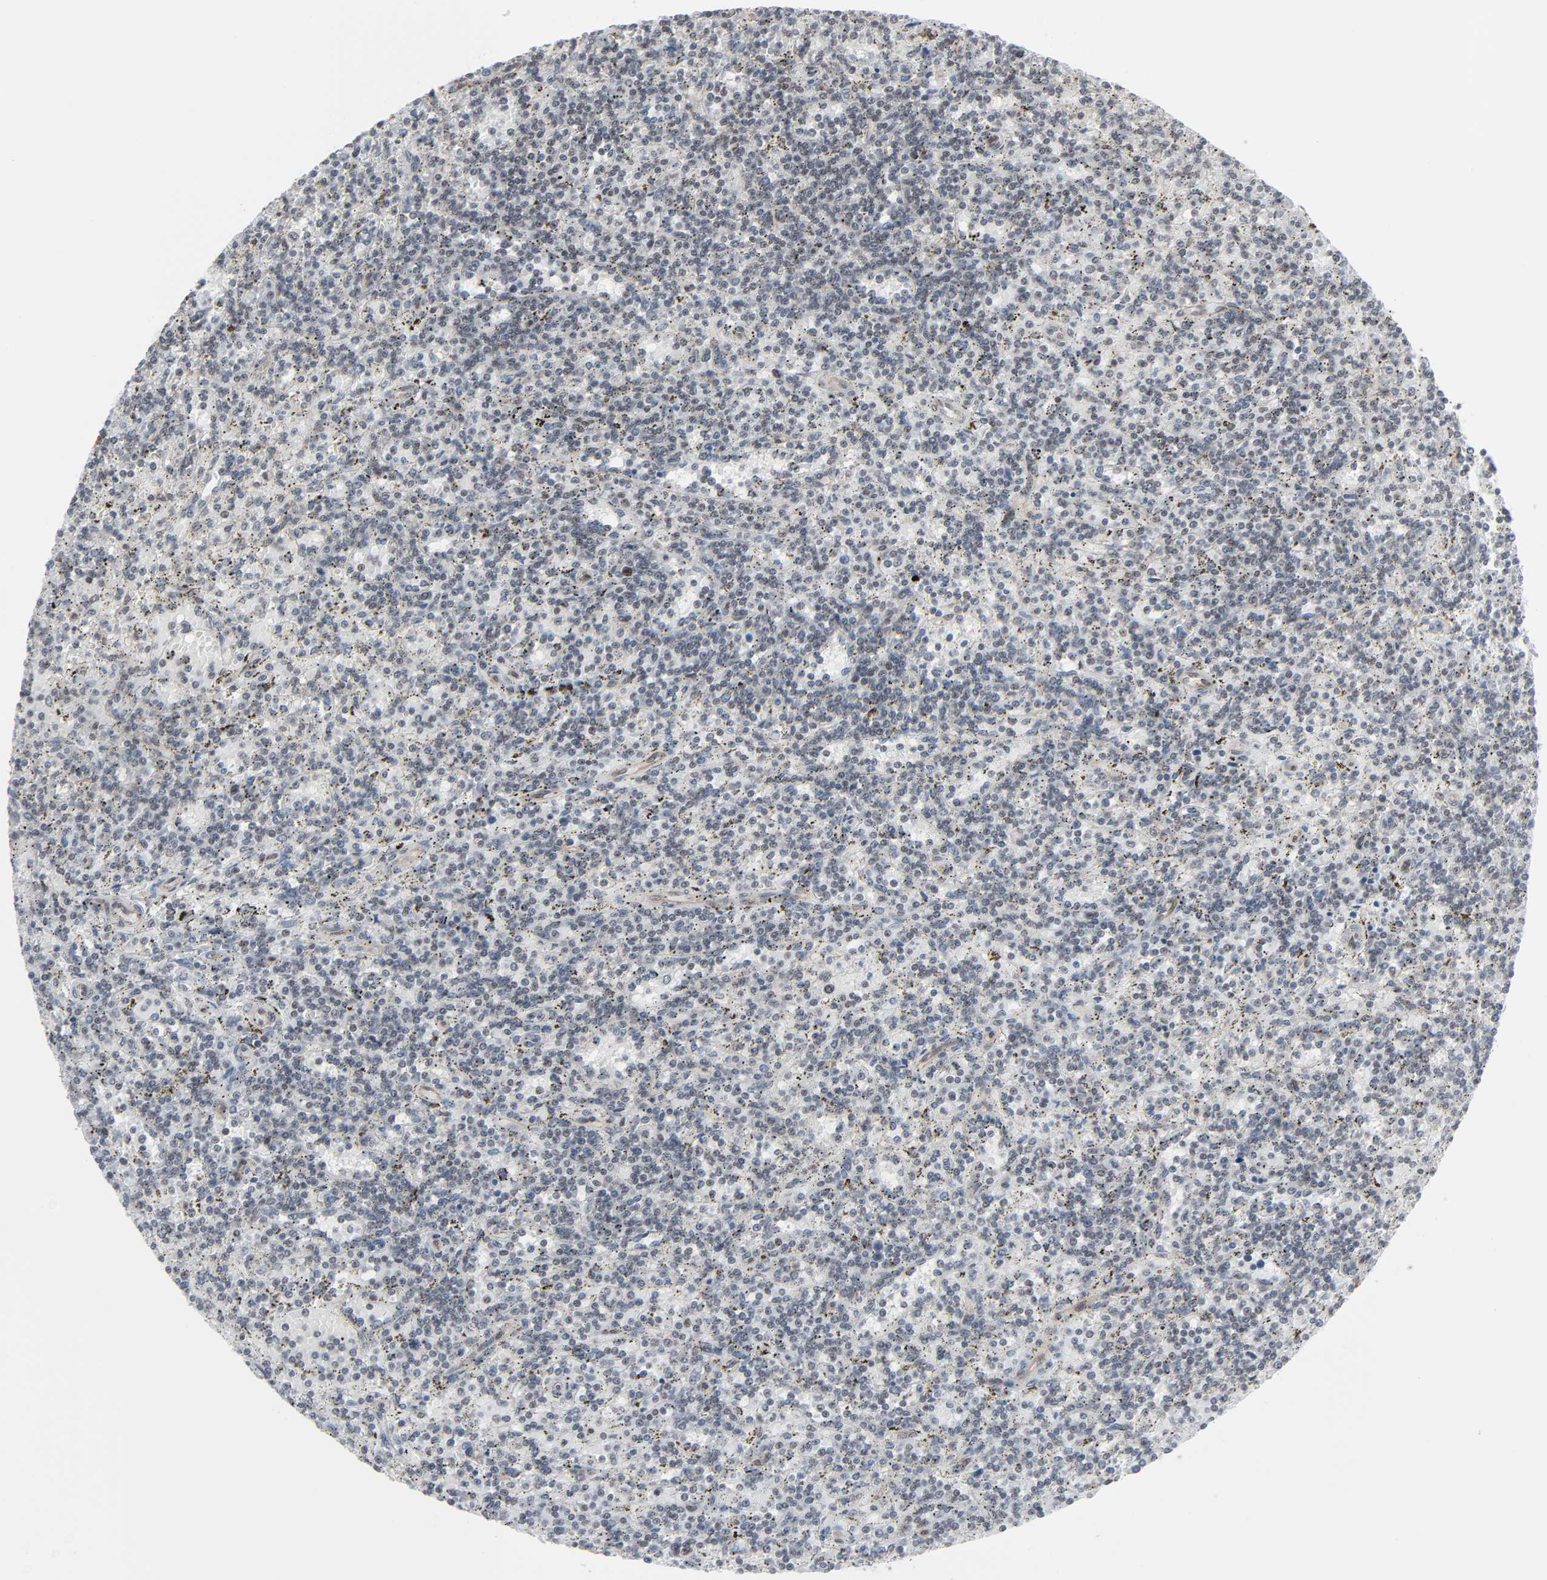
{"staining": {"intensity": "negative", "quantity": "none", "location": "none"}, "tissue": "lymphoma", "cell_type": "Tumor cells", "image_type": "cancer", "snomed": [{"axis": "morphology", "description": "Malignant lymphoma, non-Hodgkin's type, Low grade"}, {"axis": "topography", "description": "Spleen"}], "caption": "Immunohistochemical staining of low-grade malignant lymphoma, non-Hodgkin's type reveals no significant positivity in tumor cells. (DAB immunohistochemistry (IHC), high magnification).", "gene": "FBXO28", "patient": {"sex": "male", "age": 73}}